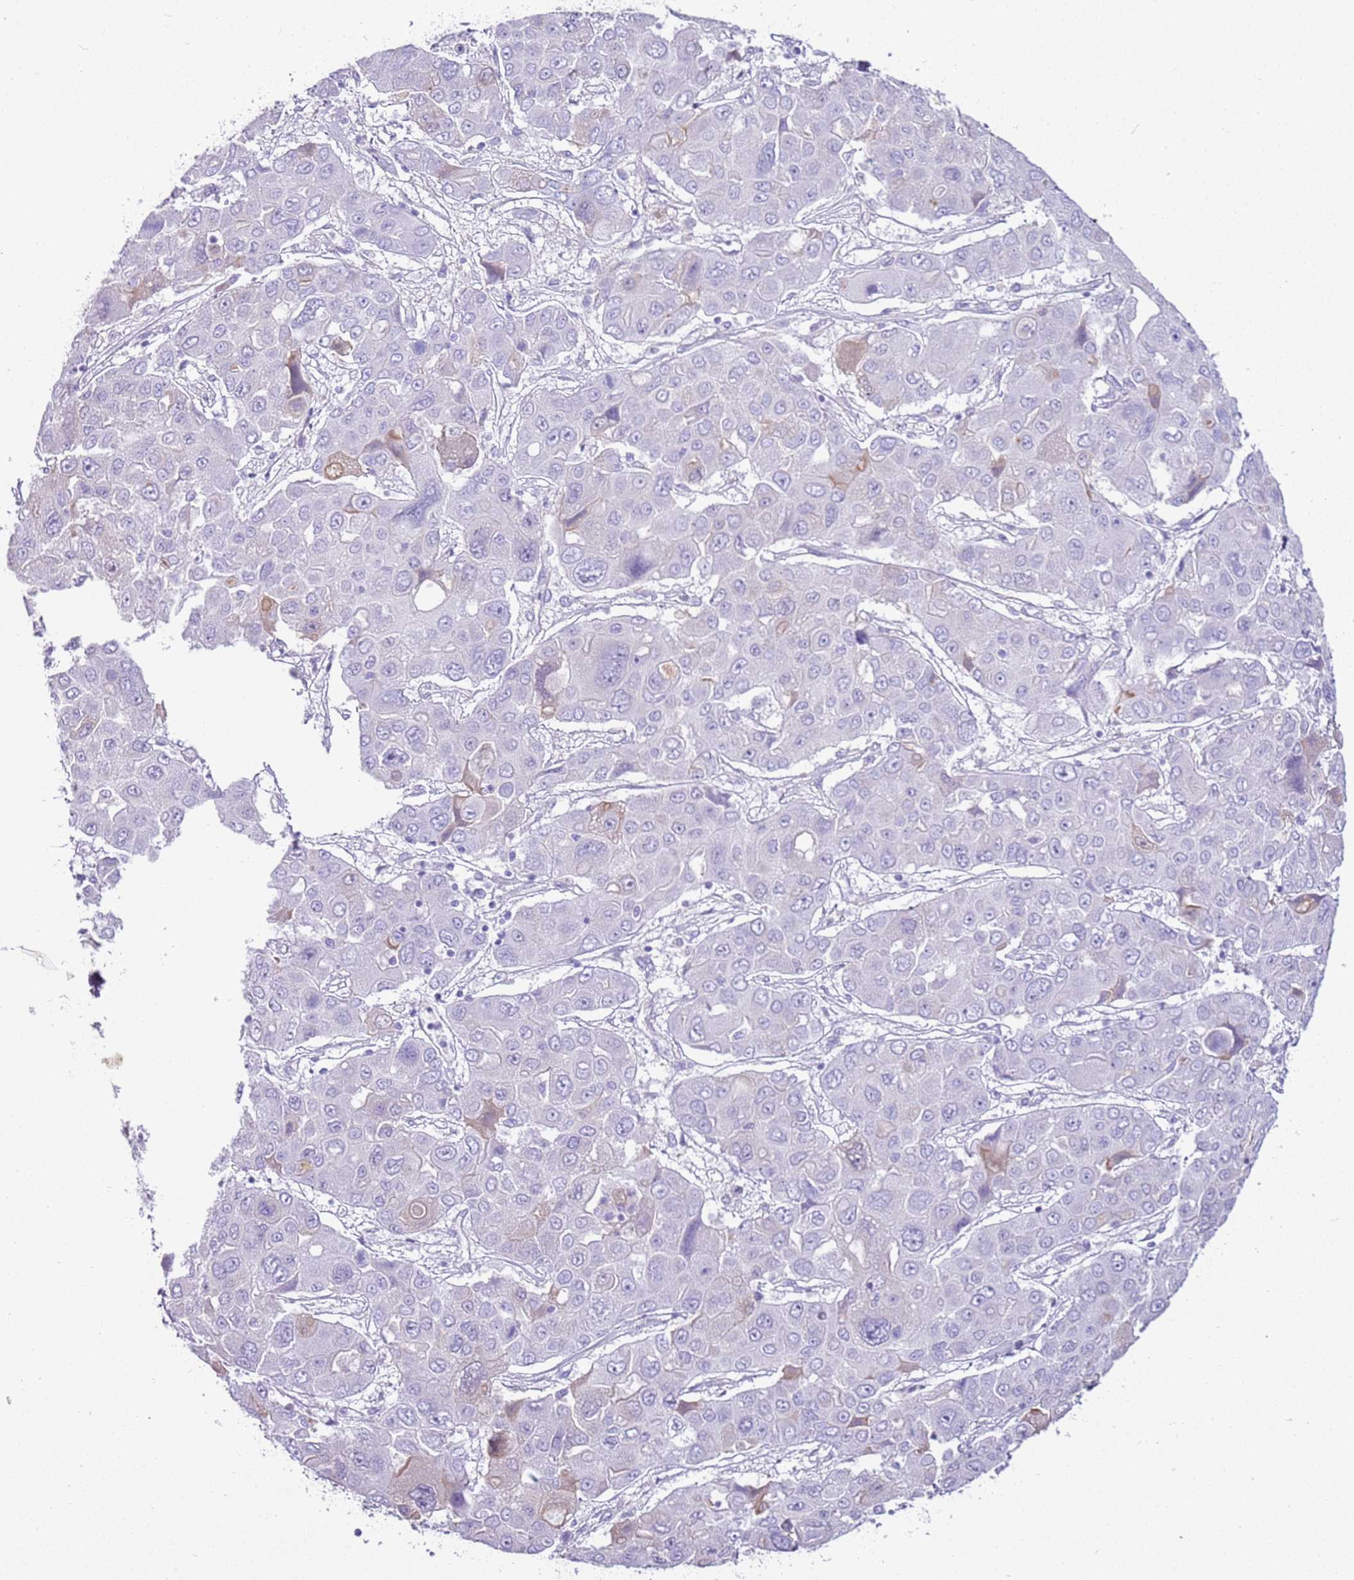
{"staining": {"intensity": "negative", "quantity": "none", "location": "none"}, "tissue": "liver cancer", "cell_type": "Tumor cells", "image_type": "cancer", "snomed": [{"axis": "morphology", "description": "Cholangiocarcinoma"}, {"axis": "topography", "description": "Liver"}], "caption": "Liver cancer was stained to show a protein in brown. There is no significant positivity in tumor cells.", "gene": "IGKV3D-11", "patient": {"sex": "male", "age": 67}}